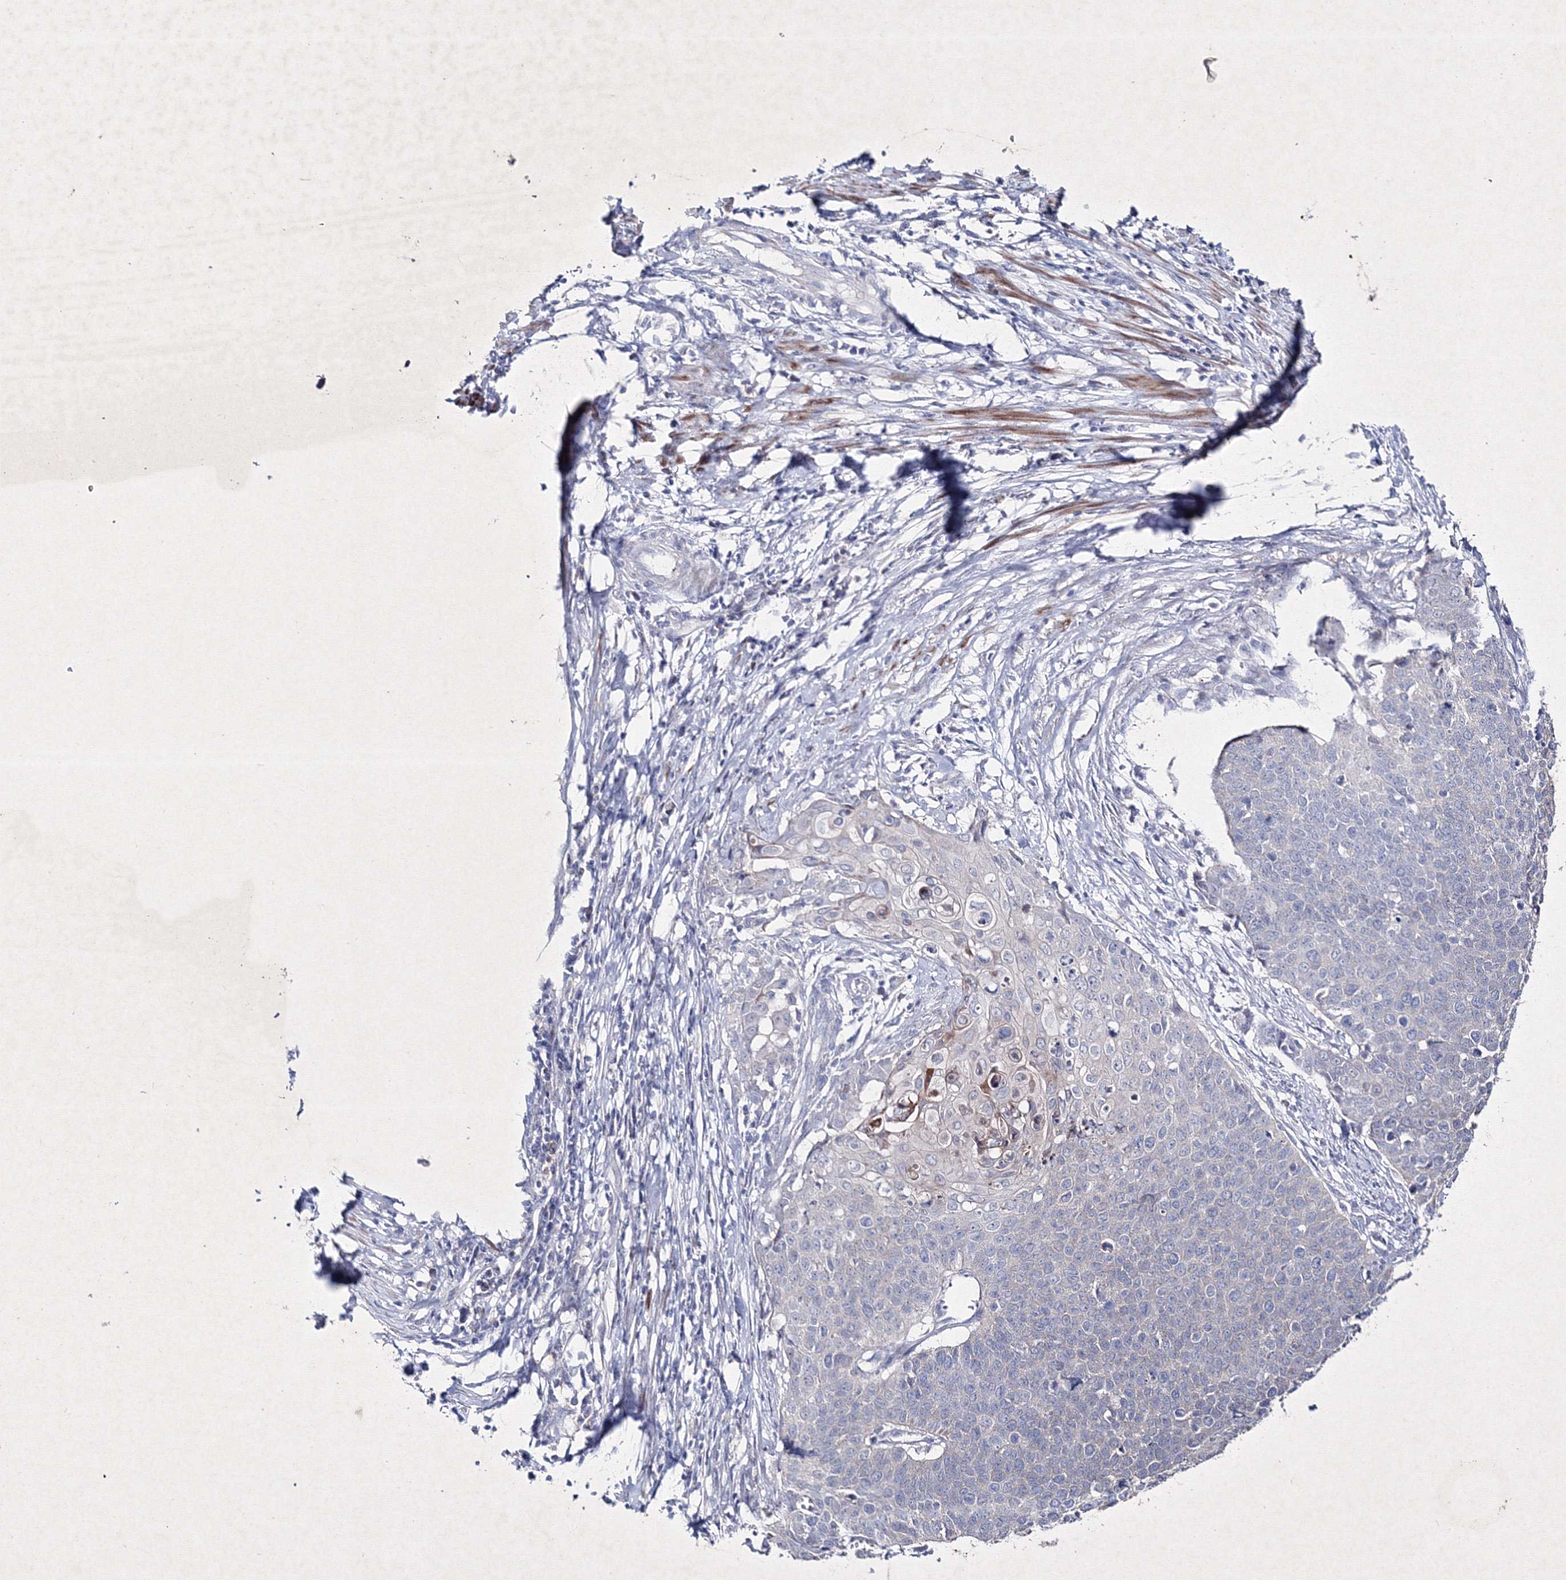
{"staining": {"intensity": "negative", "quantity": "none", "location": "none"}, "tissue": "cervical cancer", "cell_type": "Tumor cells", "image_type": "cancer", "snomed": [{"axis": "morphology", "description": "Squamous cell carcinoma, NOS"}, {"axis": "topography", "description": "Cervix"}], "caption": "Immunohistochemistry of squamous cell carcinoma (cervical) displays no staining in tumor cells.", "gene": "SMIM29", "patient": {"sex": "female", "age": 39}}